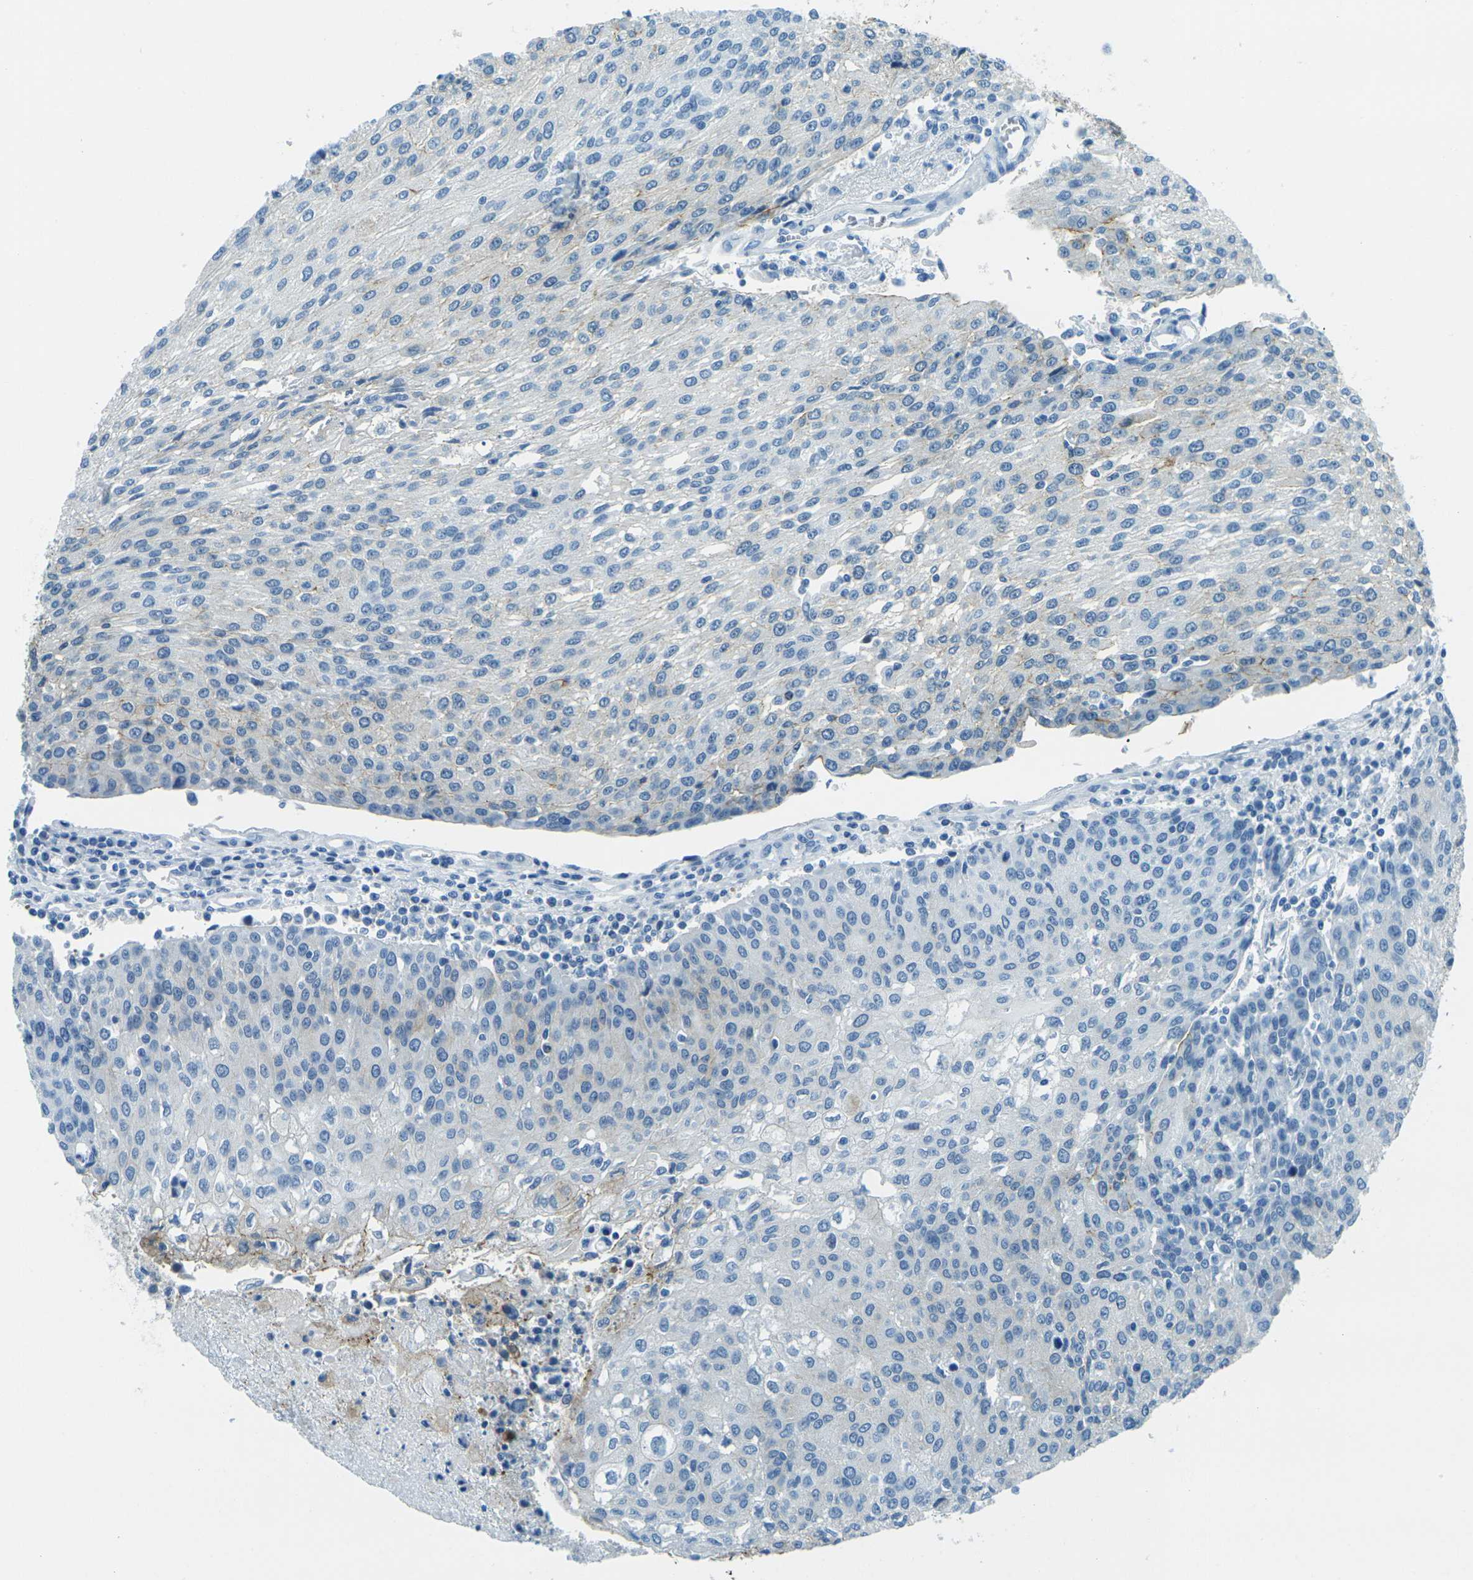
{"staining": {"intensity": "negative", "quantity": "none", "location": "none"}, "tissue": "urothelial cancer", "cell_type": "Tumor cells", "image_type": "cancer", "snomed": [{"axis": "morphology", "description": "Urothelial carcinoma, High grade"}, {"axis": "topography", "description": "Urinary bladder"}], "caption": "Urothelial cancer was stained to show a protein in brown. There is no significant expression in tumor cells. (DAB (3,3'-diaminobenzidine) immunohistochemistry visualized using brightfield microscopy, high magnification).", "gene": "OCLN", "patient": {"sex": "female", "age": 85}}